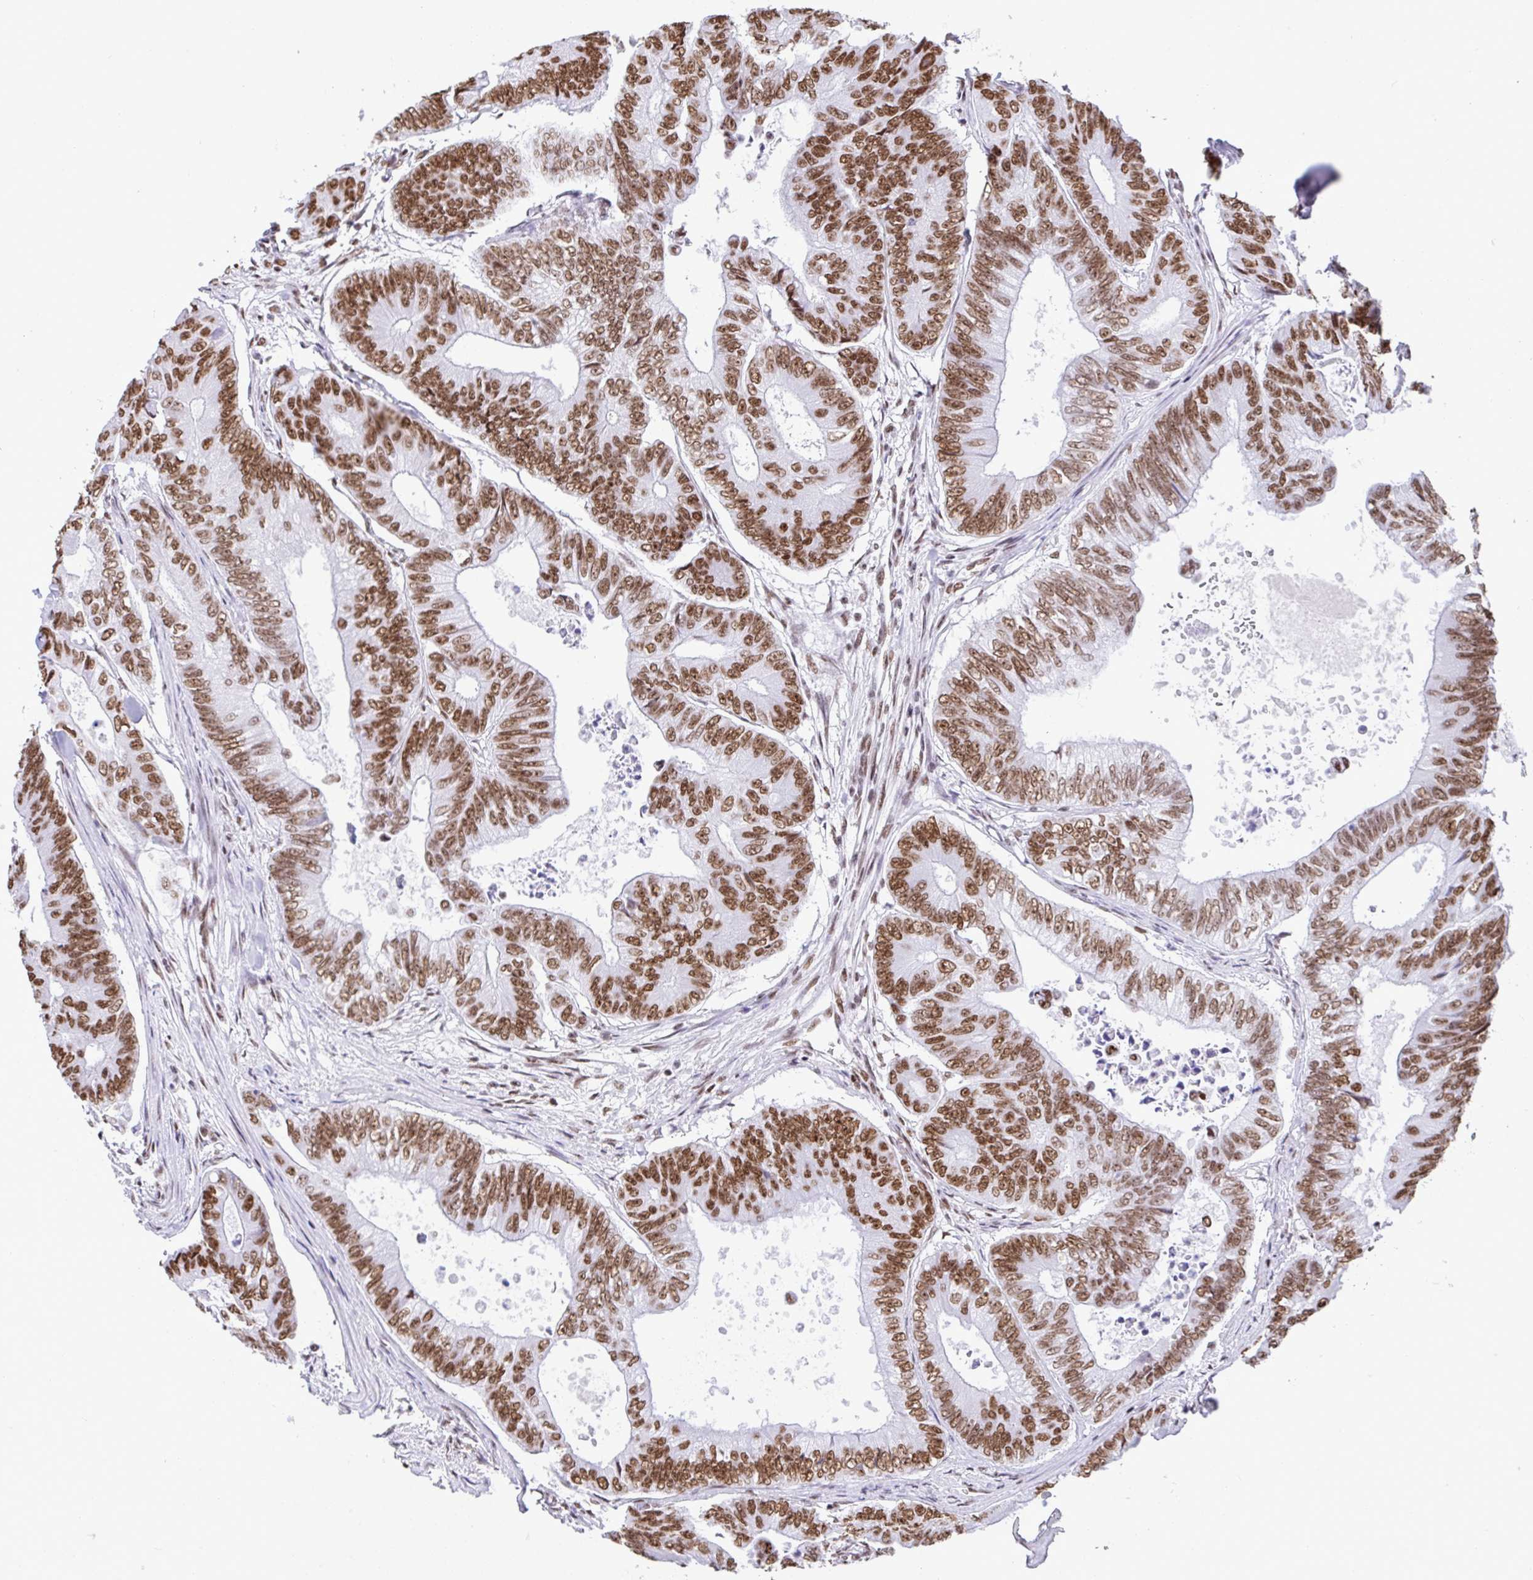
{"staining": {"intensity": "strong", "quantity": ">75%", "location": "nuclear"}, "tissue": "colorectal cancer", "cell_type": "Tumor cells", "image_type": "cancer", "snomed": [{"axis": "morphology", "description": "Adenocarcinoma, NOS"}, {"axis": "topography", "description": "Colon"}], "caption": "There is high levels of strong nuclear expression in tumor cells of colorectal adenocarcinoma, as demonstrated by immunohistochemical staining (brown color).", "gene": "DDX52", "patient": {"sex": "female", "age": 48}}